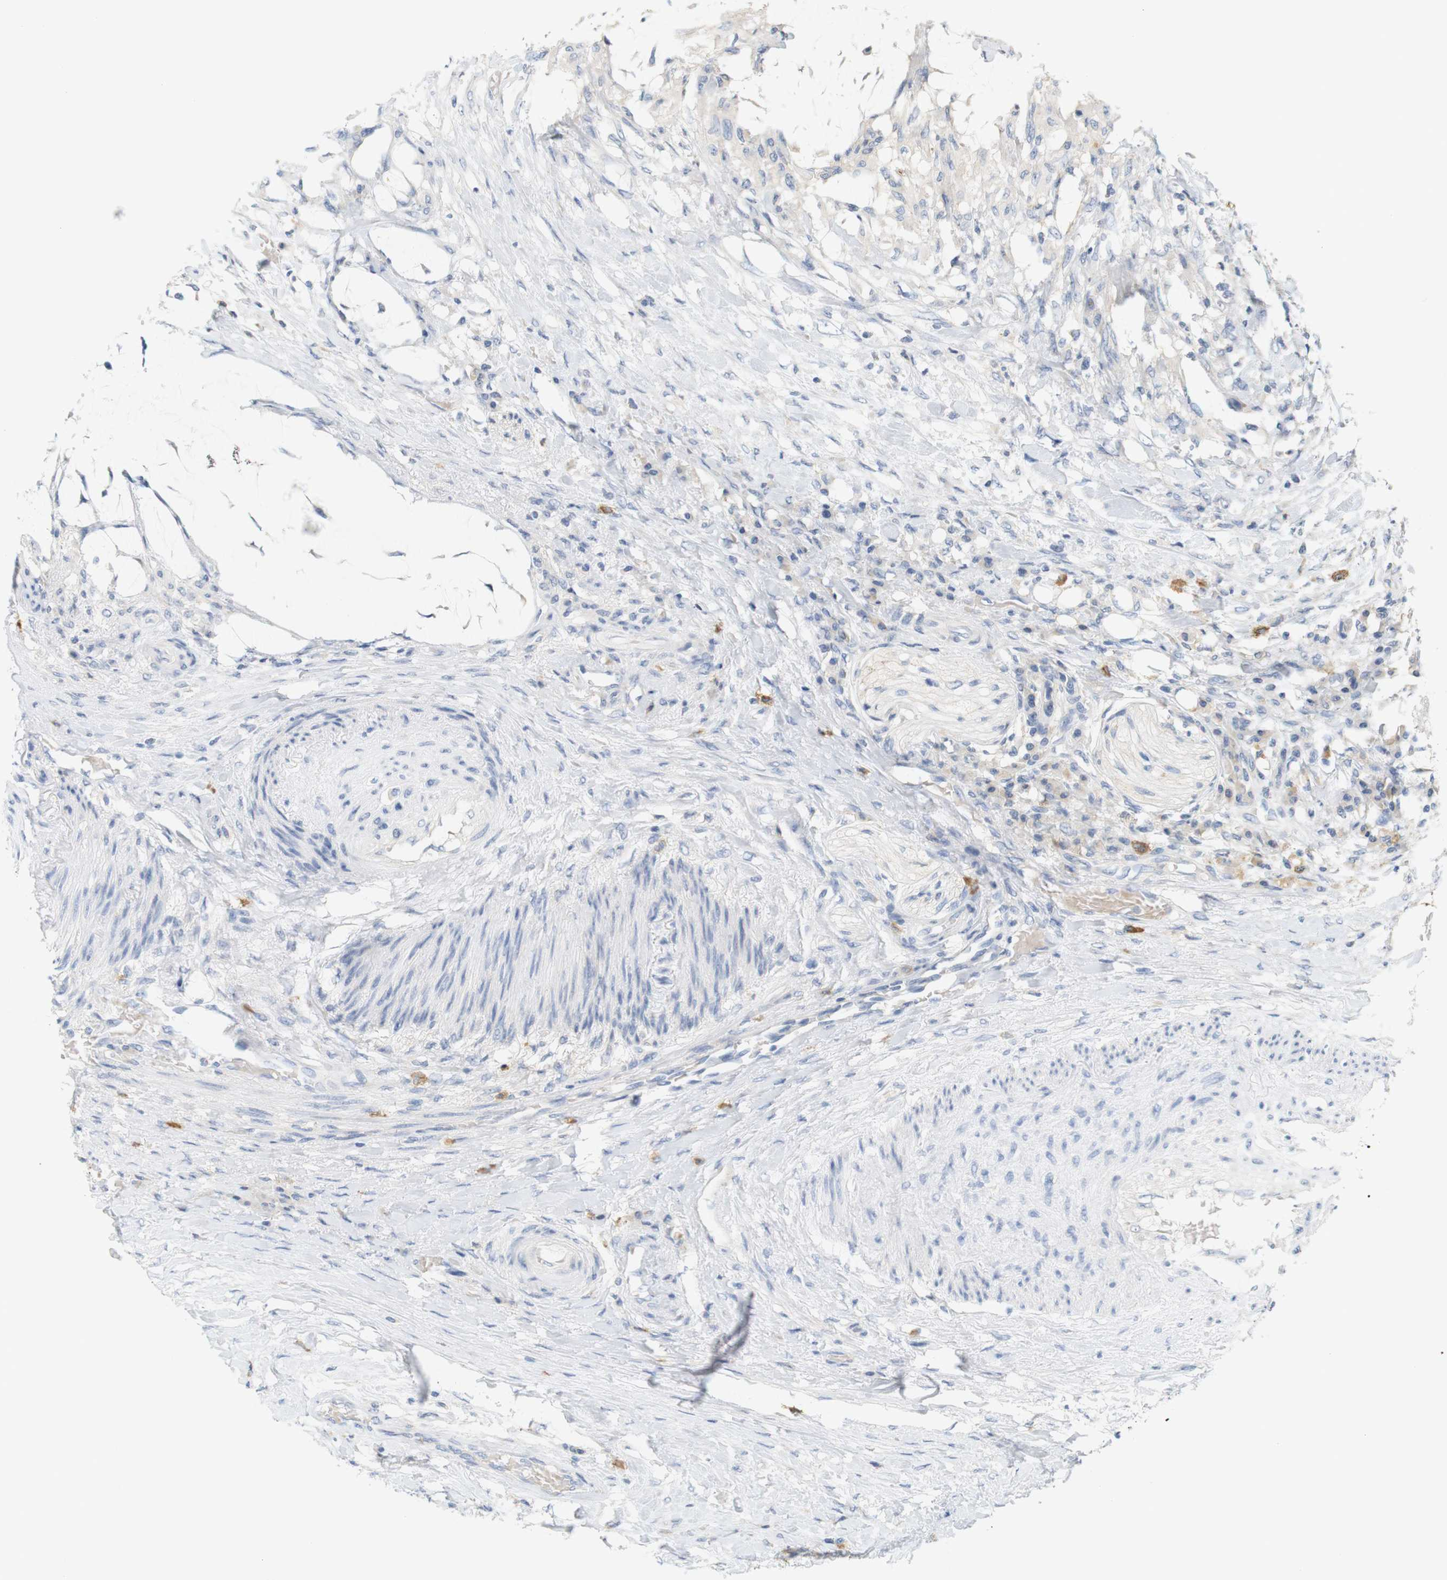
{"staining": {"intensity": "negative", "quantity": "none", "location": "none"}, "tissue": "colorectal cancer", "cell_type": "Tumor cells", "image_type": "cancer", "snomed": [{"axis": "morphology", "description": "Adenocarcinoma, NOS"}, {"axis": "topography", "description": "Rectum"}], "caption": "Tumor cells show no significant positivity in colorectal cancer (adenocarcinoma).", "gene": "LRRK2", "patient": {"sex": "female", "age": 77}}